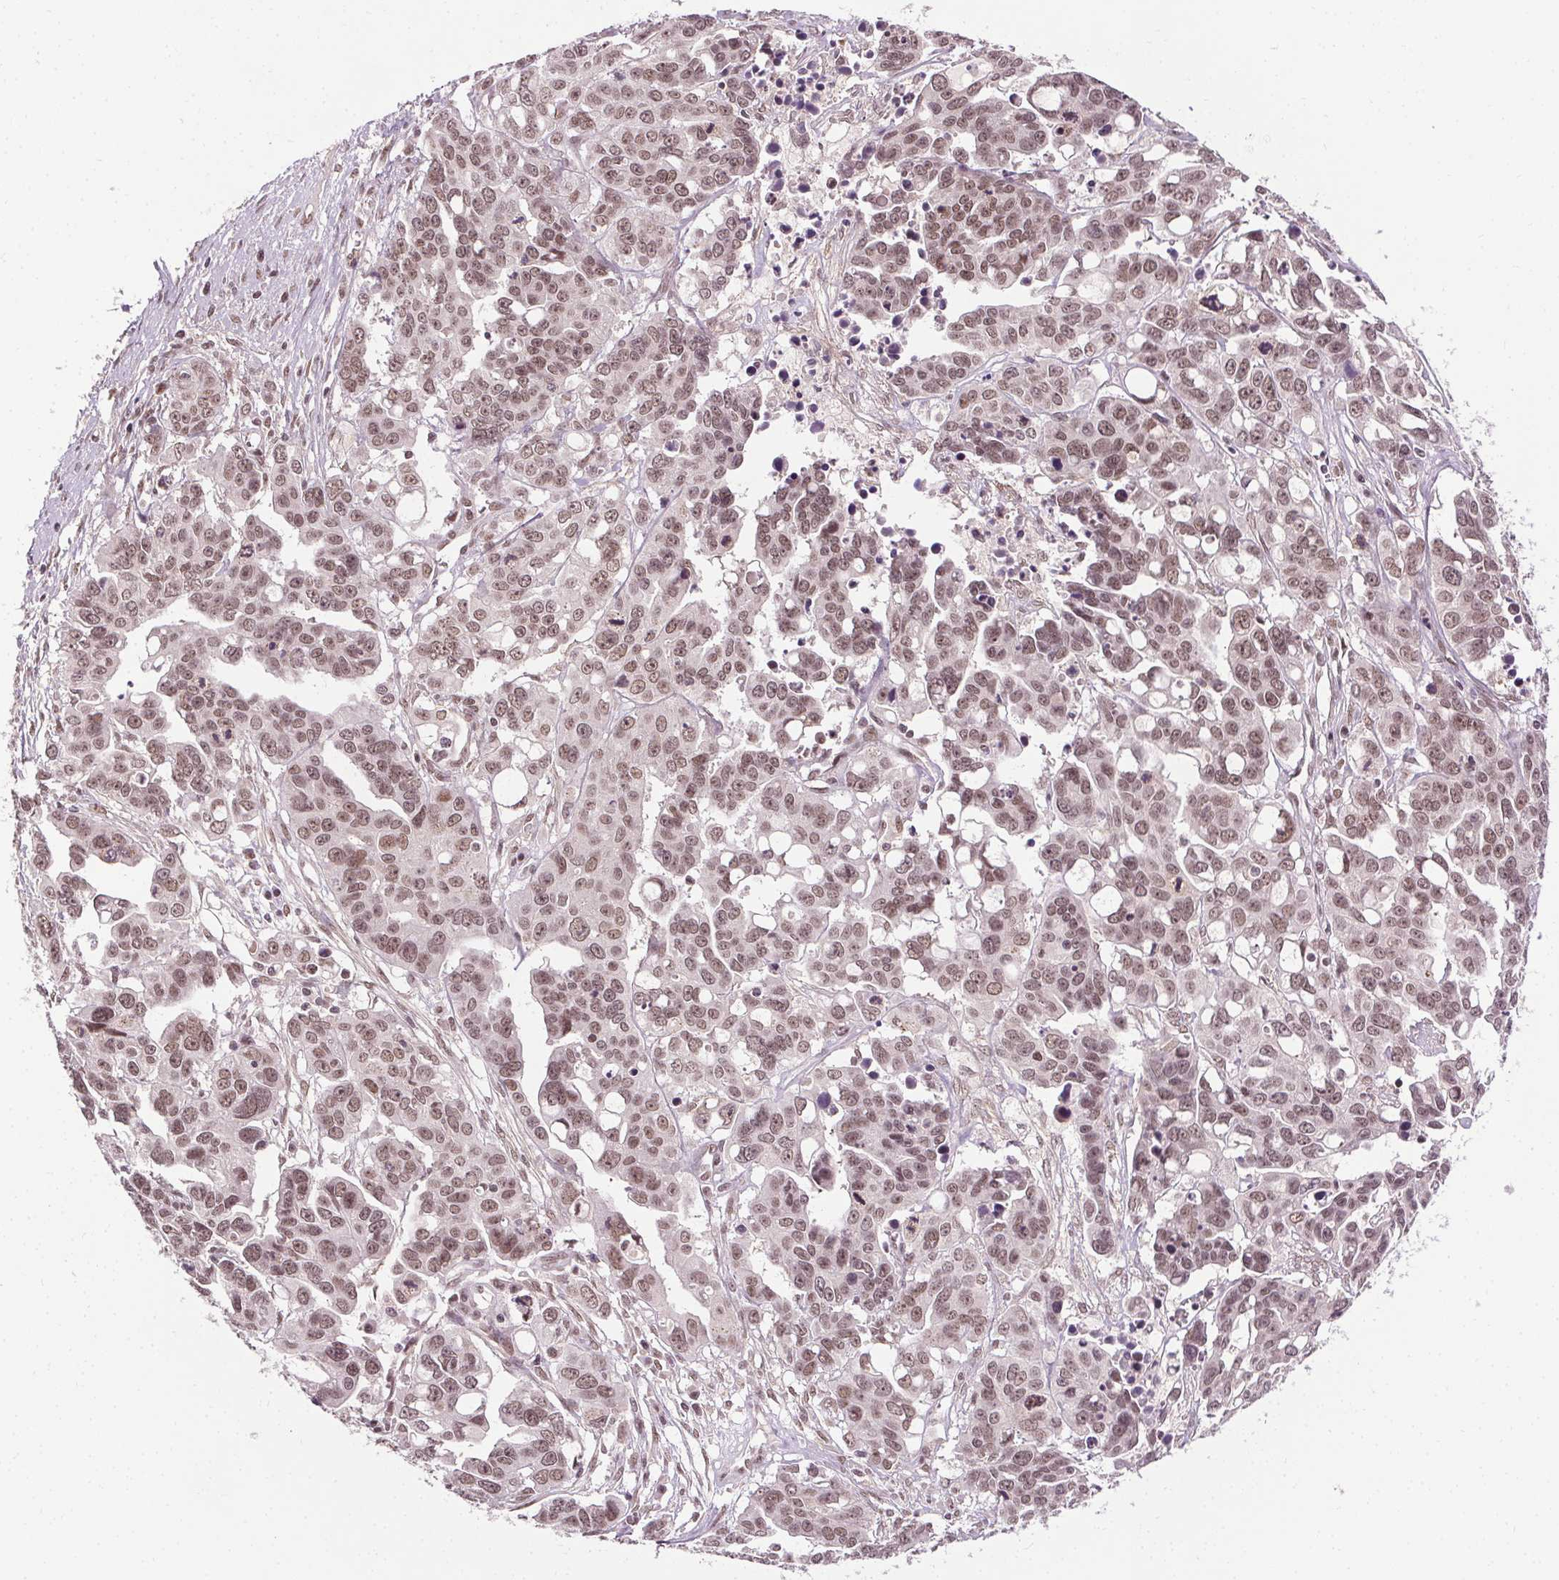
{"staining": {"intensity": "moderate", "quantity": ">75%", "location": "nuclear"}, "tissue": "ovarian cancer", "cell_type": "Tumor cells", "image_type": "cancer", "snomed": [{"axis": "morphology", "description": "Carcinoma, endometroid"}, {"axis": "topography", "description": "Ovary"}], "caption": "Immunohistochemical staining of endometroid carcinoma (ovarian) shows medium levels of moderate nuclear protein expression in approximately >75% of tumor cells. The protein is stained brown, and the nuclei are stained in blue (DAB IHC with brightfield microscopy, high magnification).", "gene": "MED6", "patient": {"sex": "female", "age": 78}}